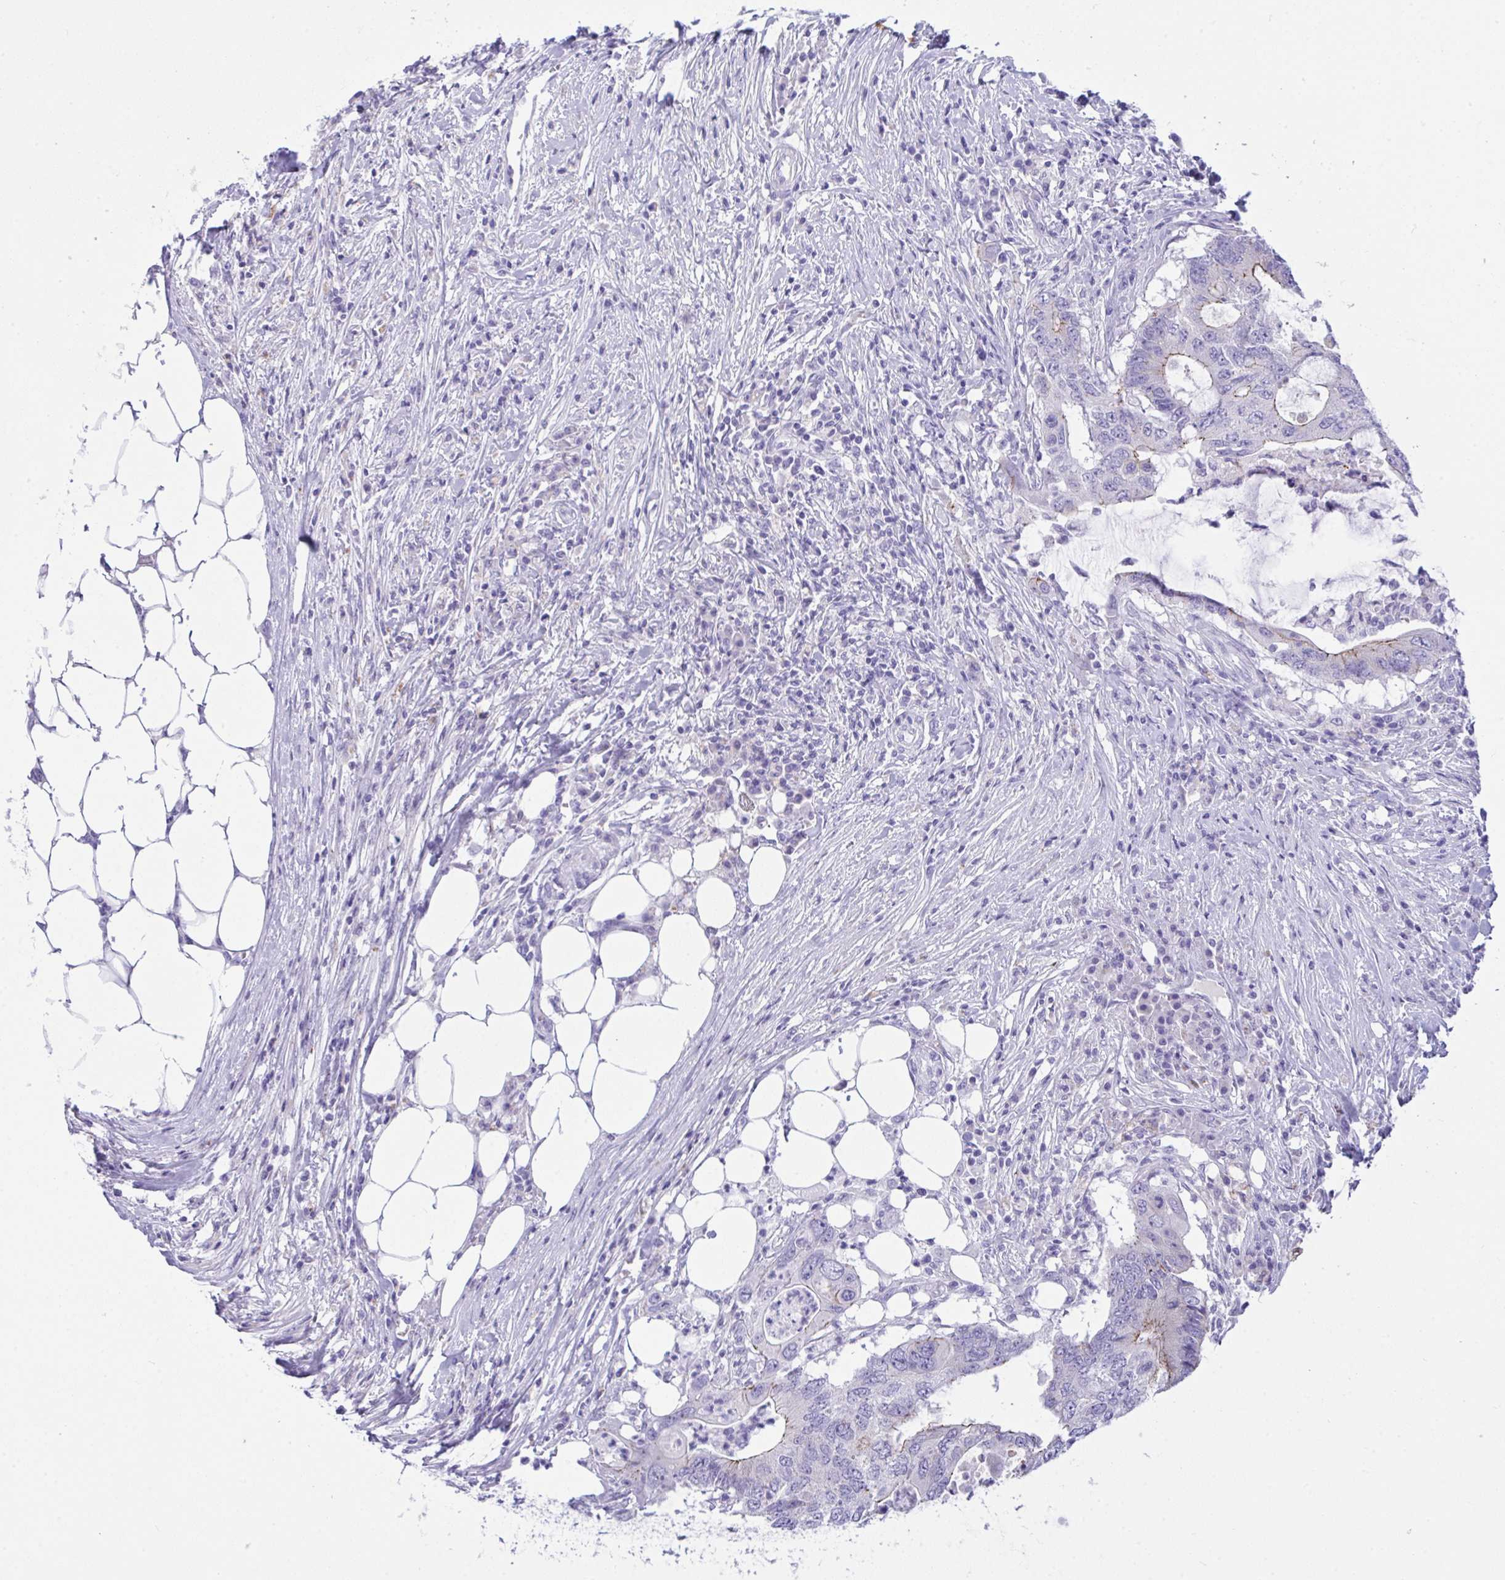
{"staining": {"intensity": "weak", "quantity": "<25%", "location": "cytoplasmic/membranous"}, "tissue": "colorectal cancer", "cell_type": "Tumor cells", "image_type": "cancer", "snomed": [{"axis": "morphology", "description": "Adenocarcinoma, NOS"}, {"axis": "topography", "description": "Colon"}], "caption": "Photomicrograph shows no significant protein staining in tumor cells of colorectal cancer (adenocarcinoma). (Stains: DAB (3,3'-diaminobenzidine) immunohistochemistry with hematoxylin counter stain, Microscopy: brightfield microscopy at high magnification).", "gene": "GLB1L2", "patient": {"sex": "male", "age": 71}}